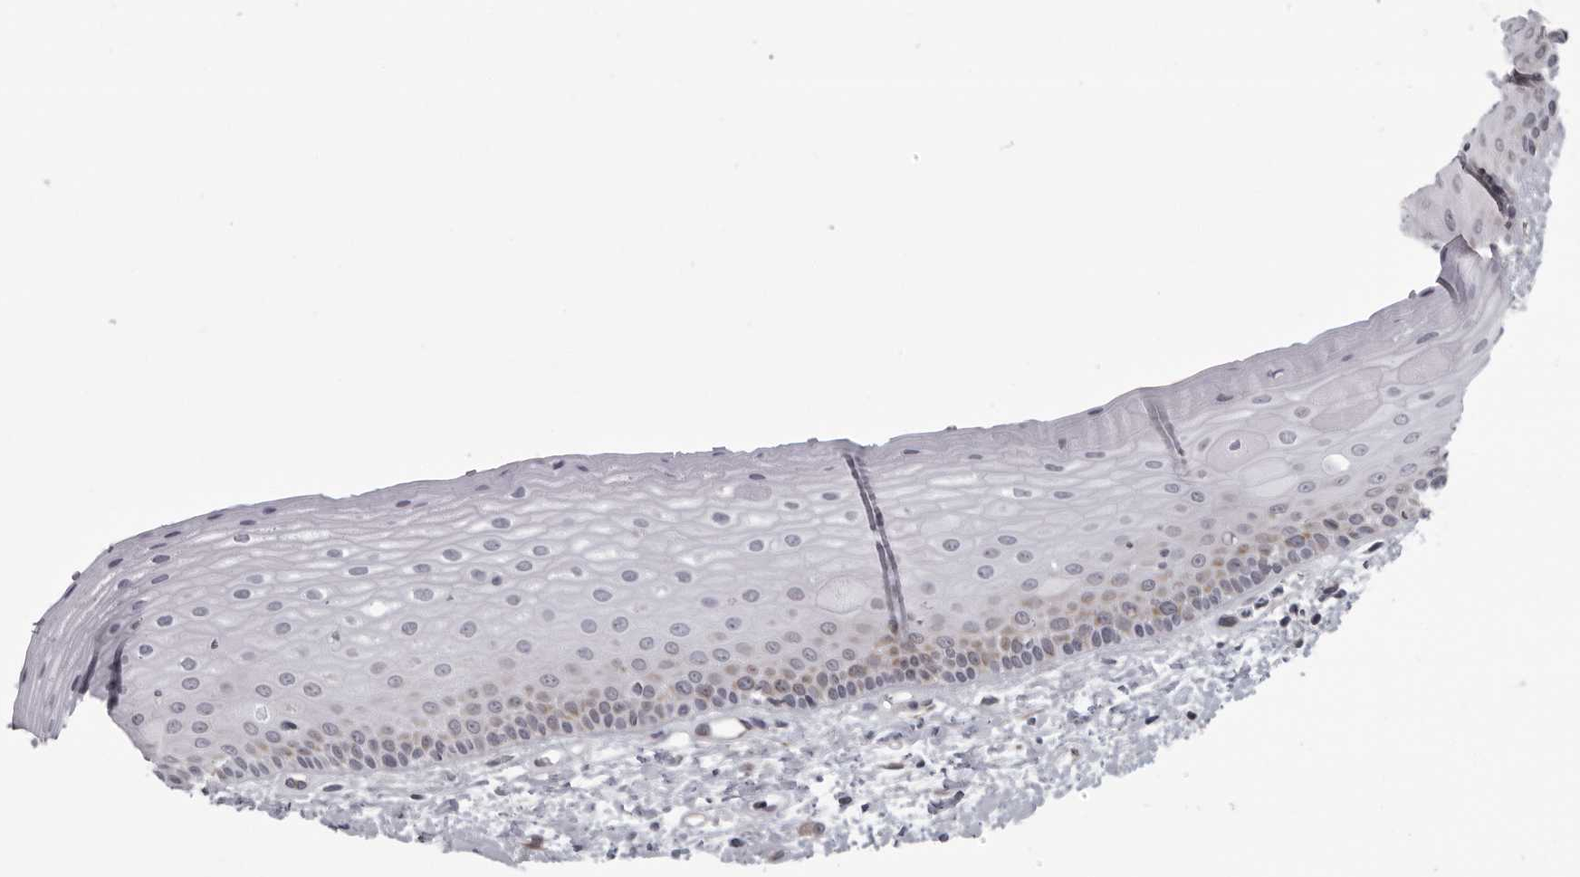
{"staining": {"intensity": "moderate", "quantity": "<25%", "location": "cytoplasmic/membranous"}, "tissue": "oral mucosa", "cell_type": "Squamous epithelial cells", "image_type": "normal", "snomed": [{"axis": "morphology", "description": "Normal tissue, NOS"}, {"axis": "topography", "description": "Oral tissue"}], "caption": "Human oral mucosa stained for a protein (brown) reveals moderate cytoplasmic/membranous positive expression in about <25% of squamous epithelial cells.", "gene": "RTCA", "patient": {"sex": "female", "age": 76}}